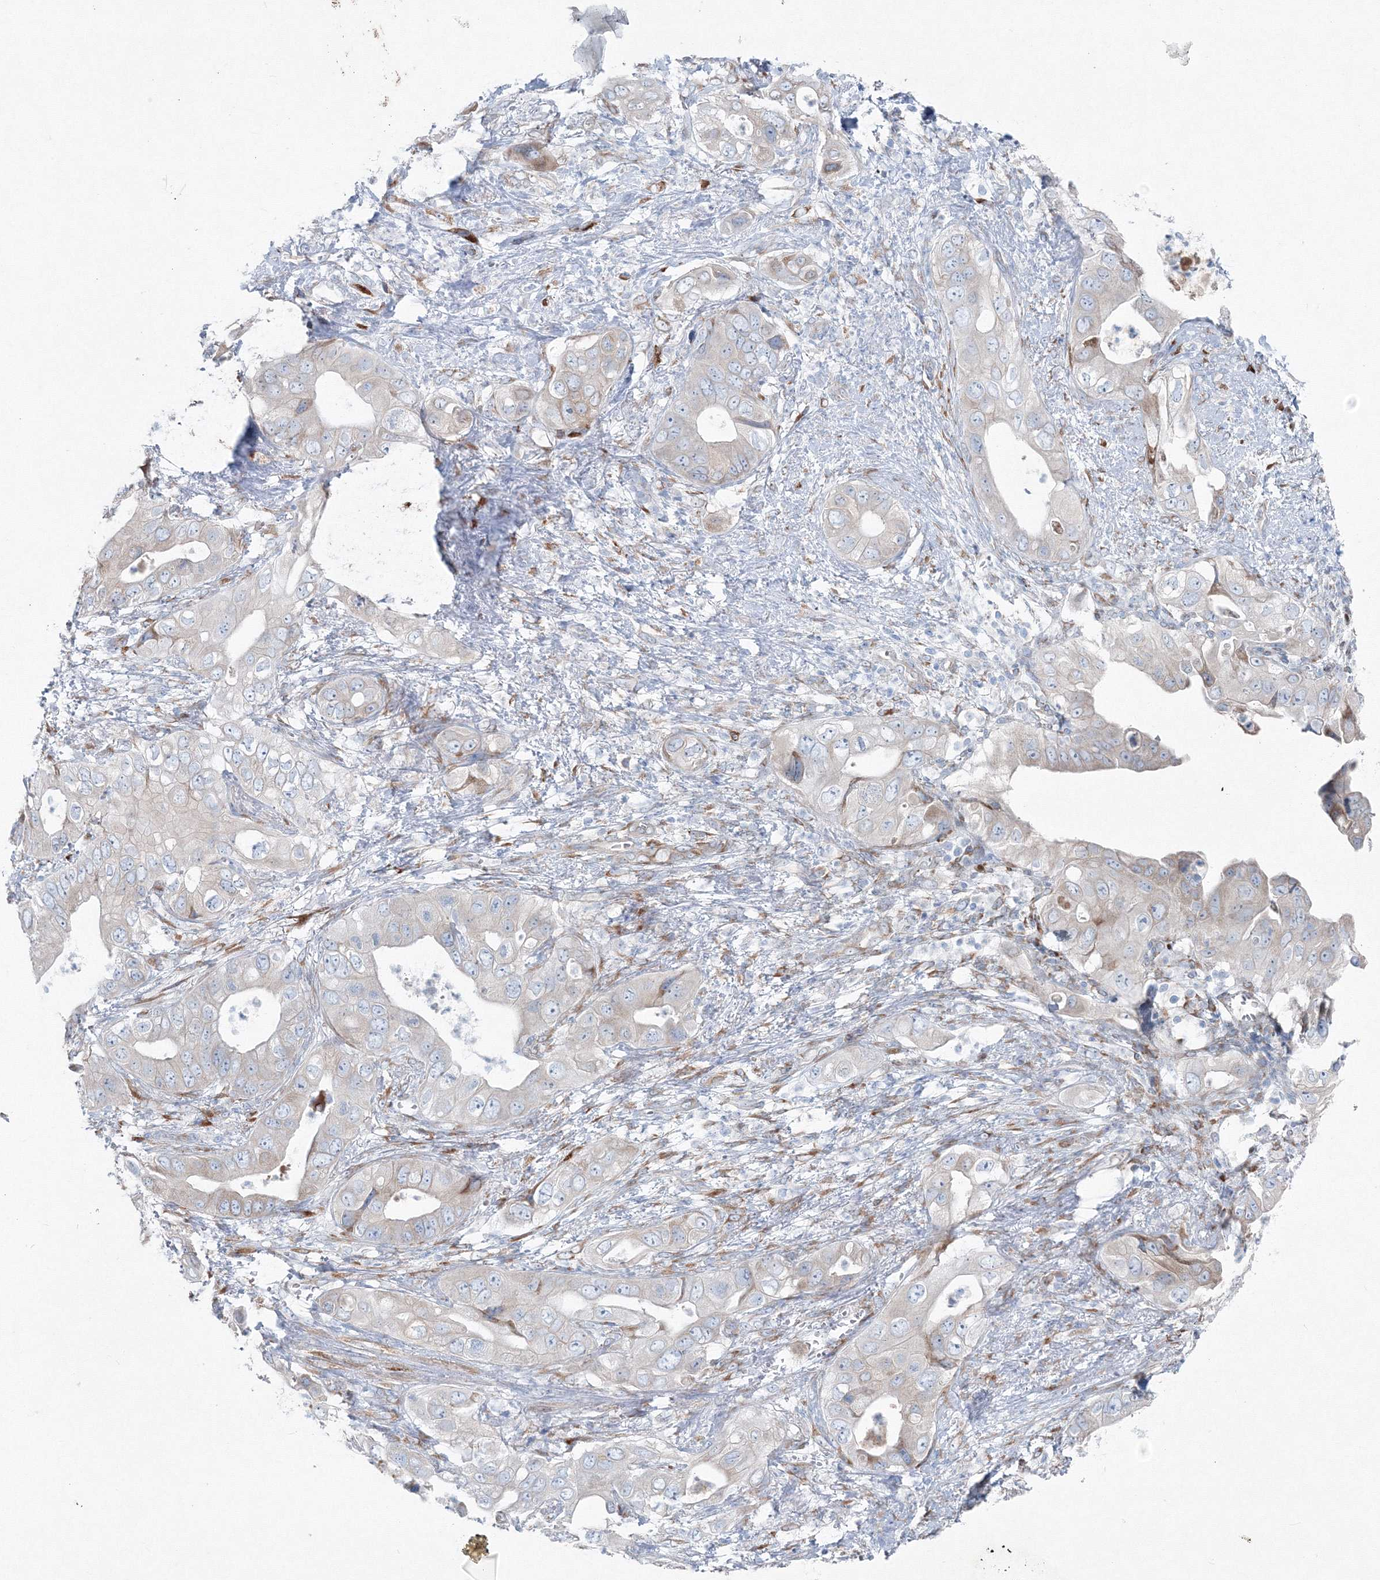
{"staining": {"intensity": "weak", "quantity": "<25%", "location": "cytoplasmic/membranous"}, "tissue": "pancreatic cancer", "cell_type": "Tumor cells", "image_type": "cancer", "snomed": [{"axis": "morphology", "description": "Adenocarcinoma, NOS"}, {"axis": "topography", "description": "Pancreas"}], "caption": "The image demonstrates no staining of tumor cells in pancreatic adenocarcinoma. (DAB immunohistochemistry (IHC), high magnification).", "gene": "RCN1", "patient": {"sex": "female", "age": 78}}